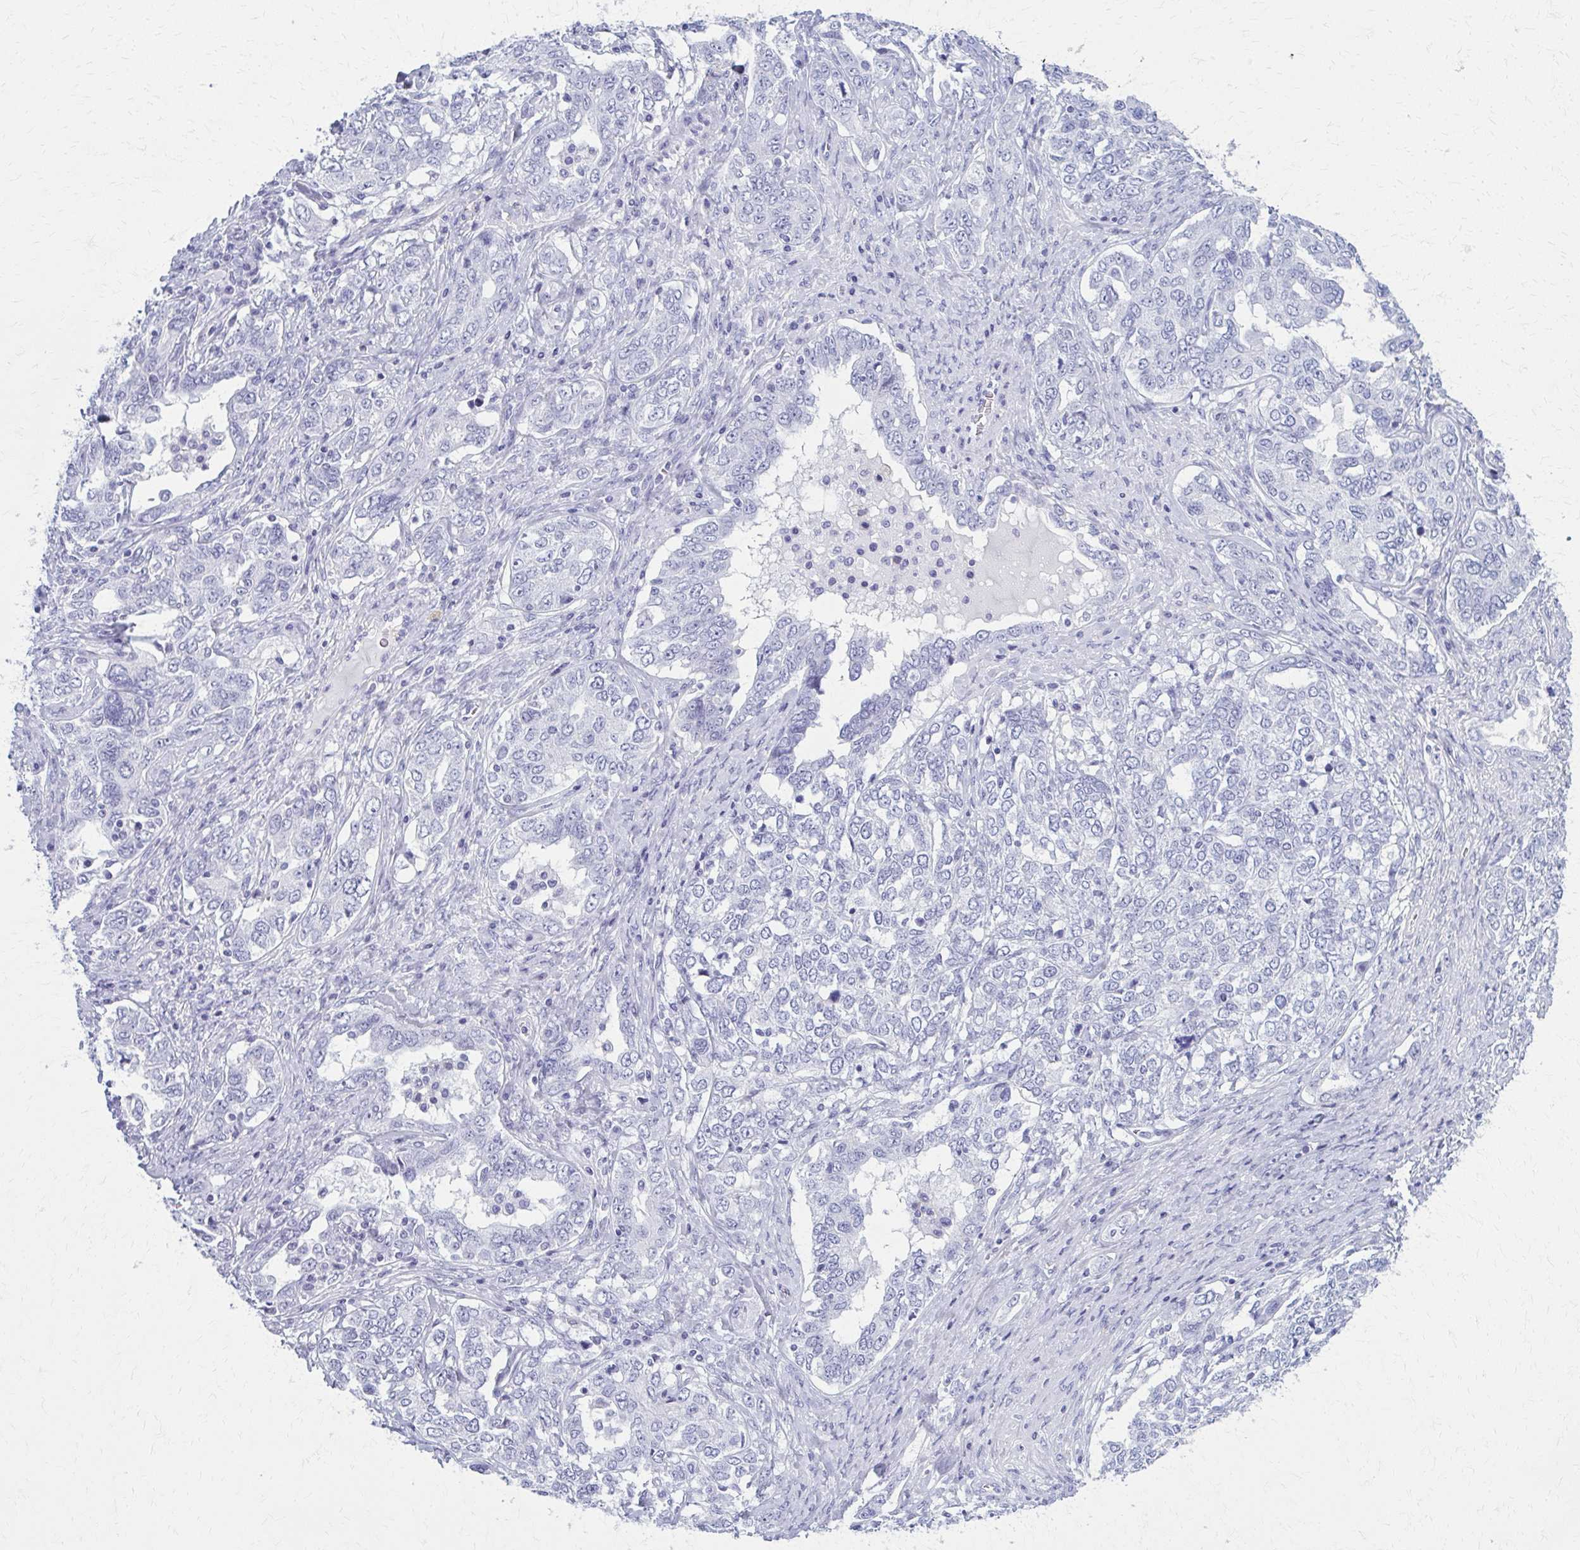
{"staining": {"intensity": "negative", "quantity": "none", "location": "none"}, "tissue": "ovarian cancer", "cell_type": "Tumor cells", "image_type": "cancer", "snomed": [{"axis": "morphology", "description": "Carcinoma, endometroid"}, {"axis": "topography", "description": "Ovary"}], "caption": "Immunohistochemistry (IHC) image of neoplastic tissue: endometroid carcinoma (ovarian) stained with DAB reveals no significant protein staining in tumor cells.", "gene": "MPLKIP", "patient": {"sex": "female", "age": 62}}